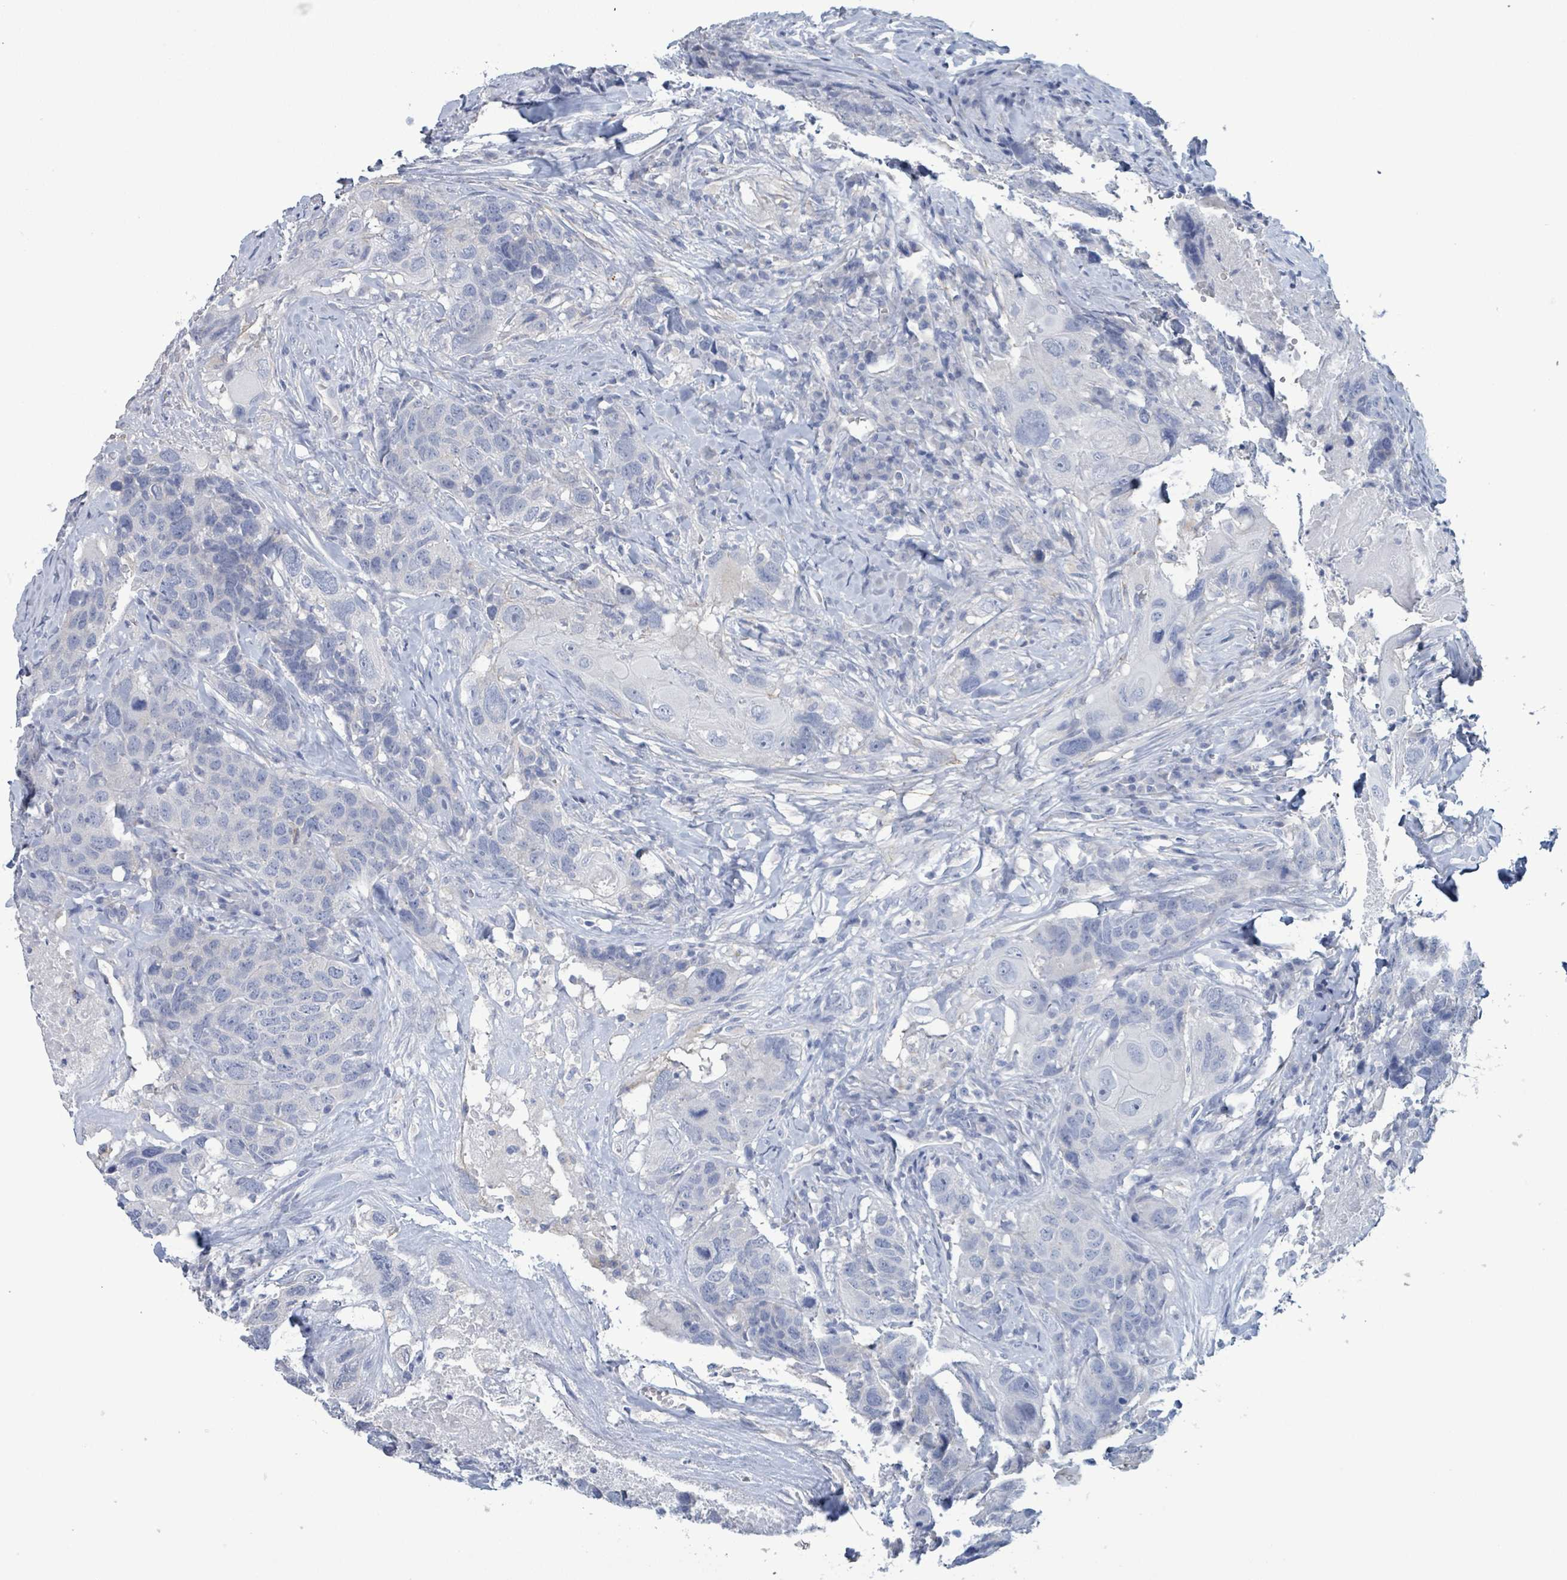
{"staining": {"intensity": "negative", "quantity": "none", "location": "none"}, "tissue": "head and neck cancer", "cell_type": "Tumor cells", "image_type": "cancer", "snomed": [{"axis": "morphology", "description": "Squamous cell carcinoma, NOS"}, {"axis": "topography", "description": "Head-Neck"}], "caption": "A photomicrograph of human head and neck cancer is negative for staining in tumor cells.", "gene": "PKLR", "patient": {"sex": "male", "age": 66}}